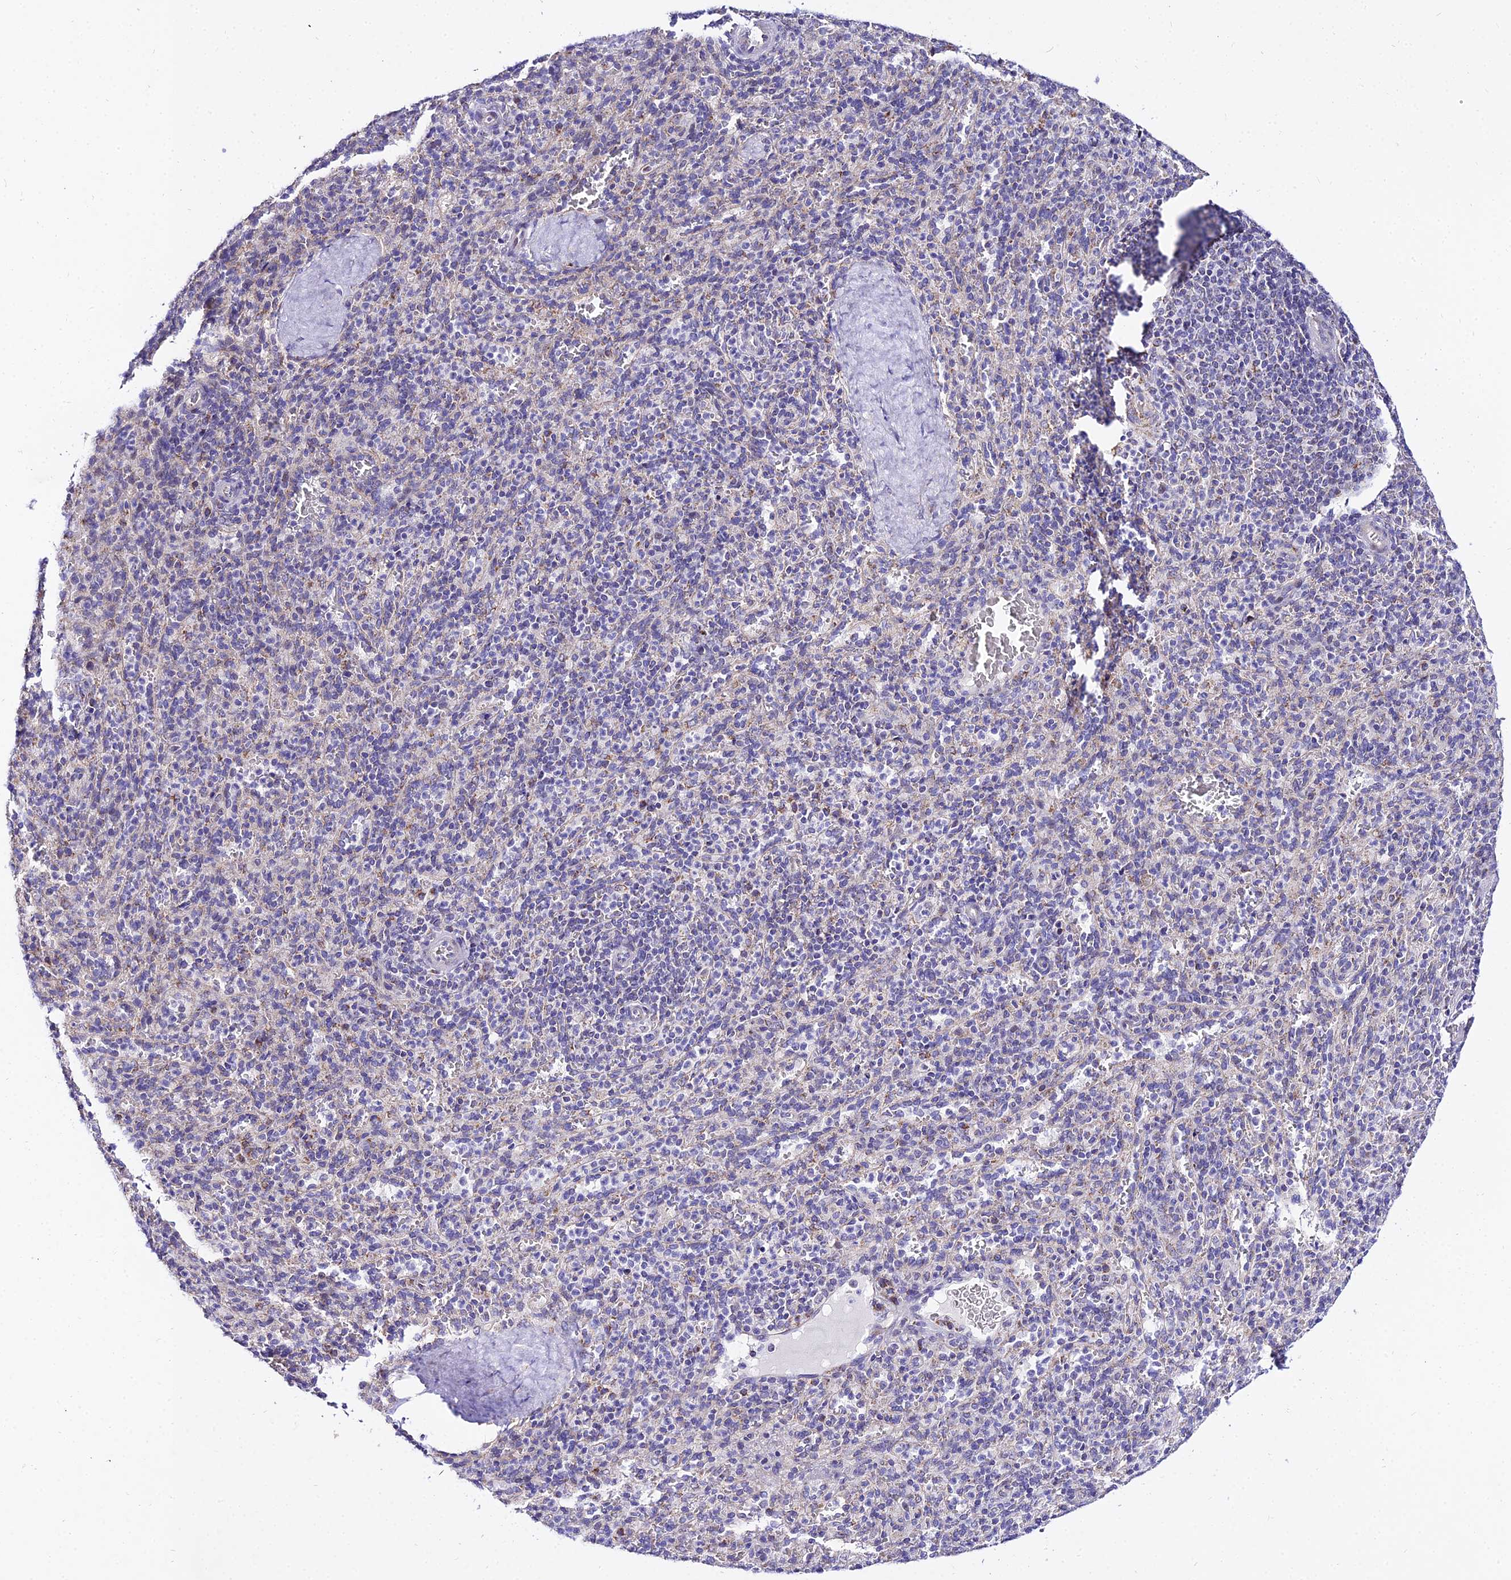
{"staining": {"intensity": "negative", "quantity": "none", "location": "none"}, "tissue": "spleen", "cell_type": "Cells in red pulp", "image_type": "normal", "snomed": [{"axis": "morphology", "description": "Normal tissue, NOS"}, {"axis": "topography", "description": "Spleen"}], "caption": "IHC of benign human spleen reveals no expression in cells in red pulp.", "gene": "ATP5PB", "patient": {"sex": "male", "age": 36}}